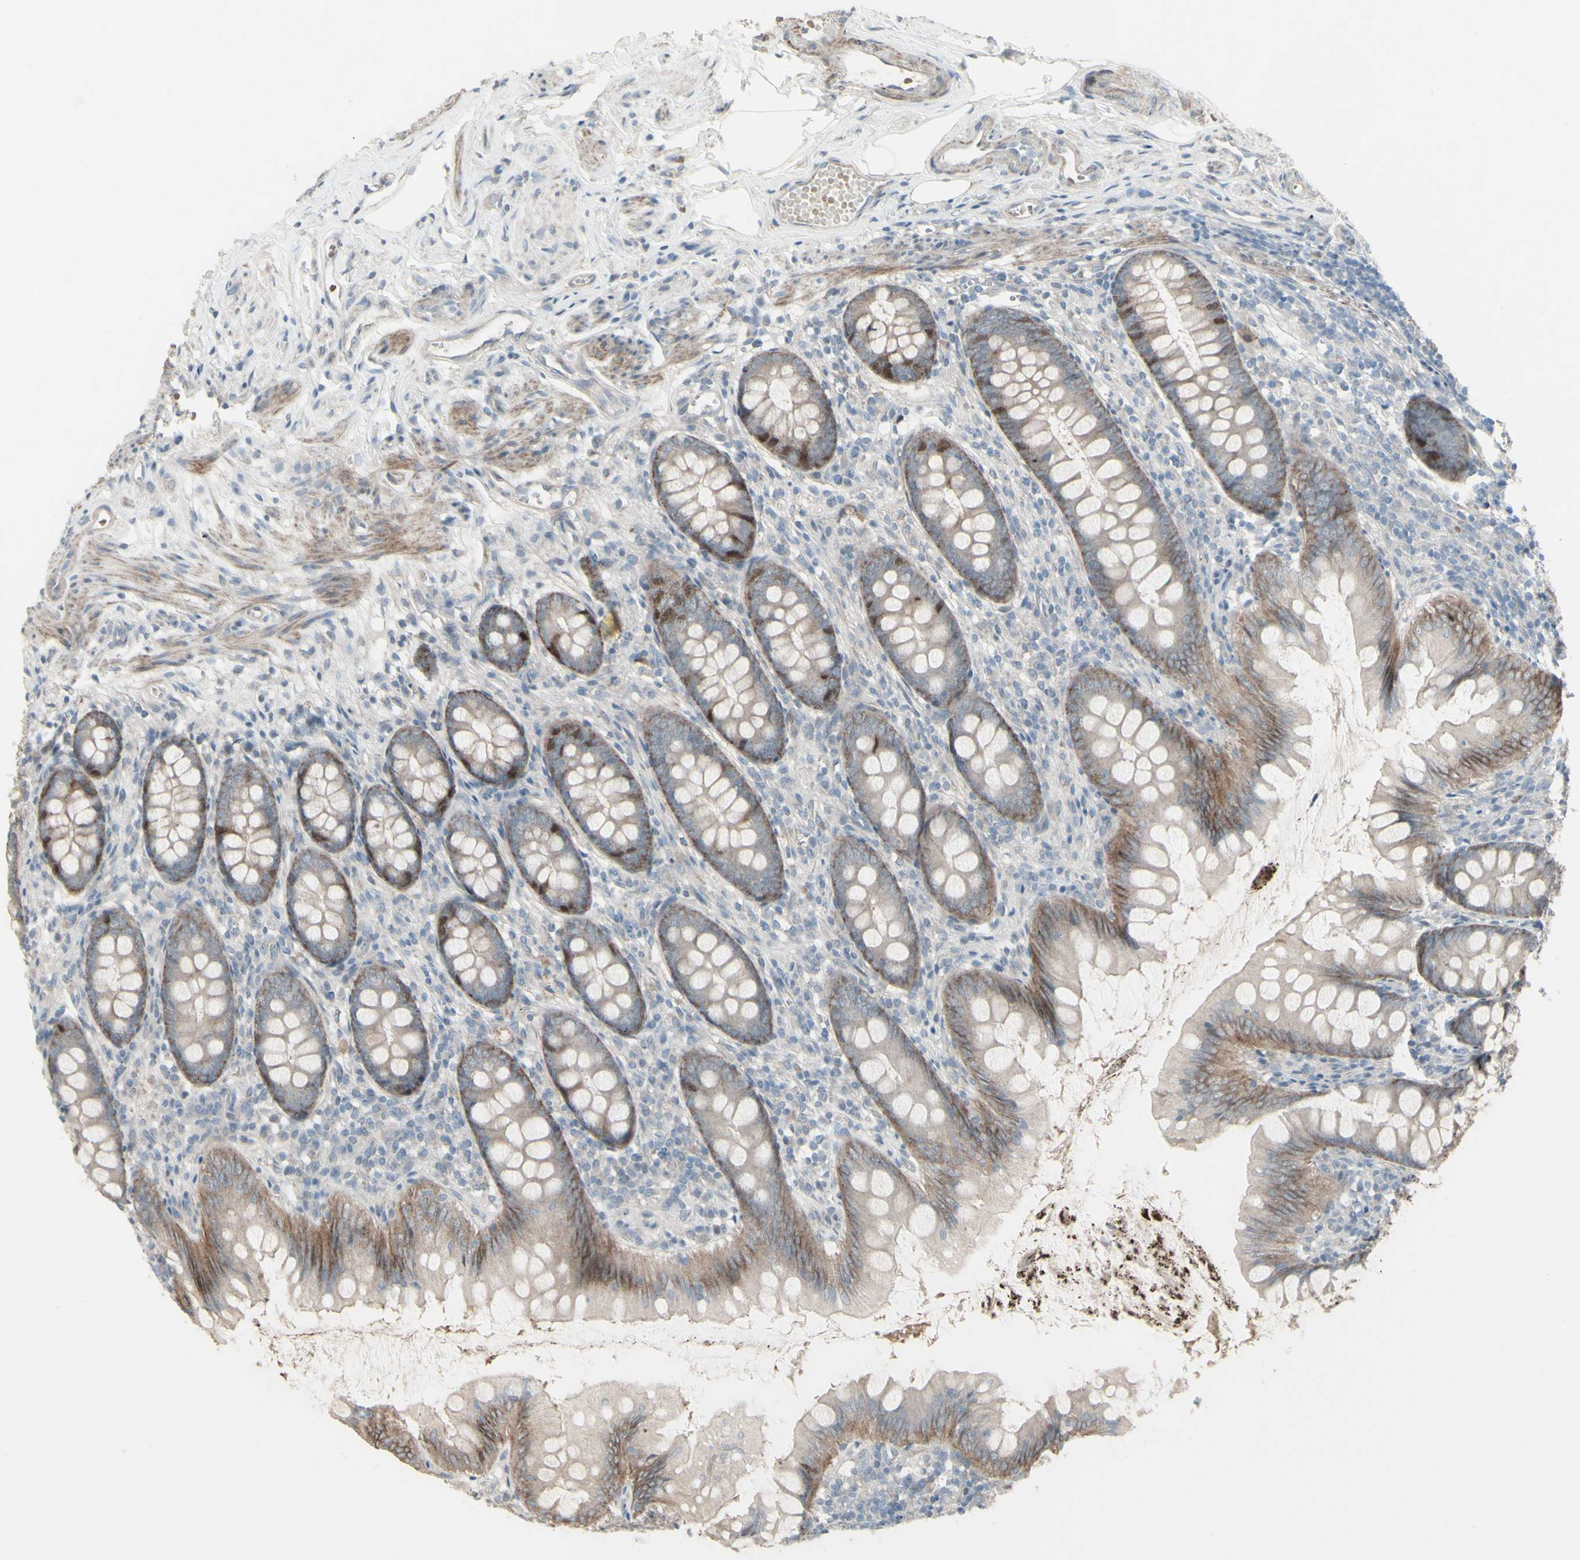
{"staining": {"intensity": "moderate", "quantity": "<25%", "location": "cytoplasmic/membranous,nuclear"}, "tissue": "appendix", "cell_type": "Glandular cells", "image_type": "normal", "snomed": [{"axis": "morphology", "description": "Normal tissue, NOS"}, {"axis": "topography", "description": "Appendix"}], "caption": "This image displays IHC staining of unremarkable appendix, with low moderate cytoplasmic/membranous,nuclear expression in approximately <25% of glandular cells.", "gene": "GMNN", "patient": {"sex": "female", "age": 77}}